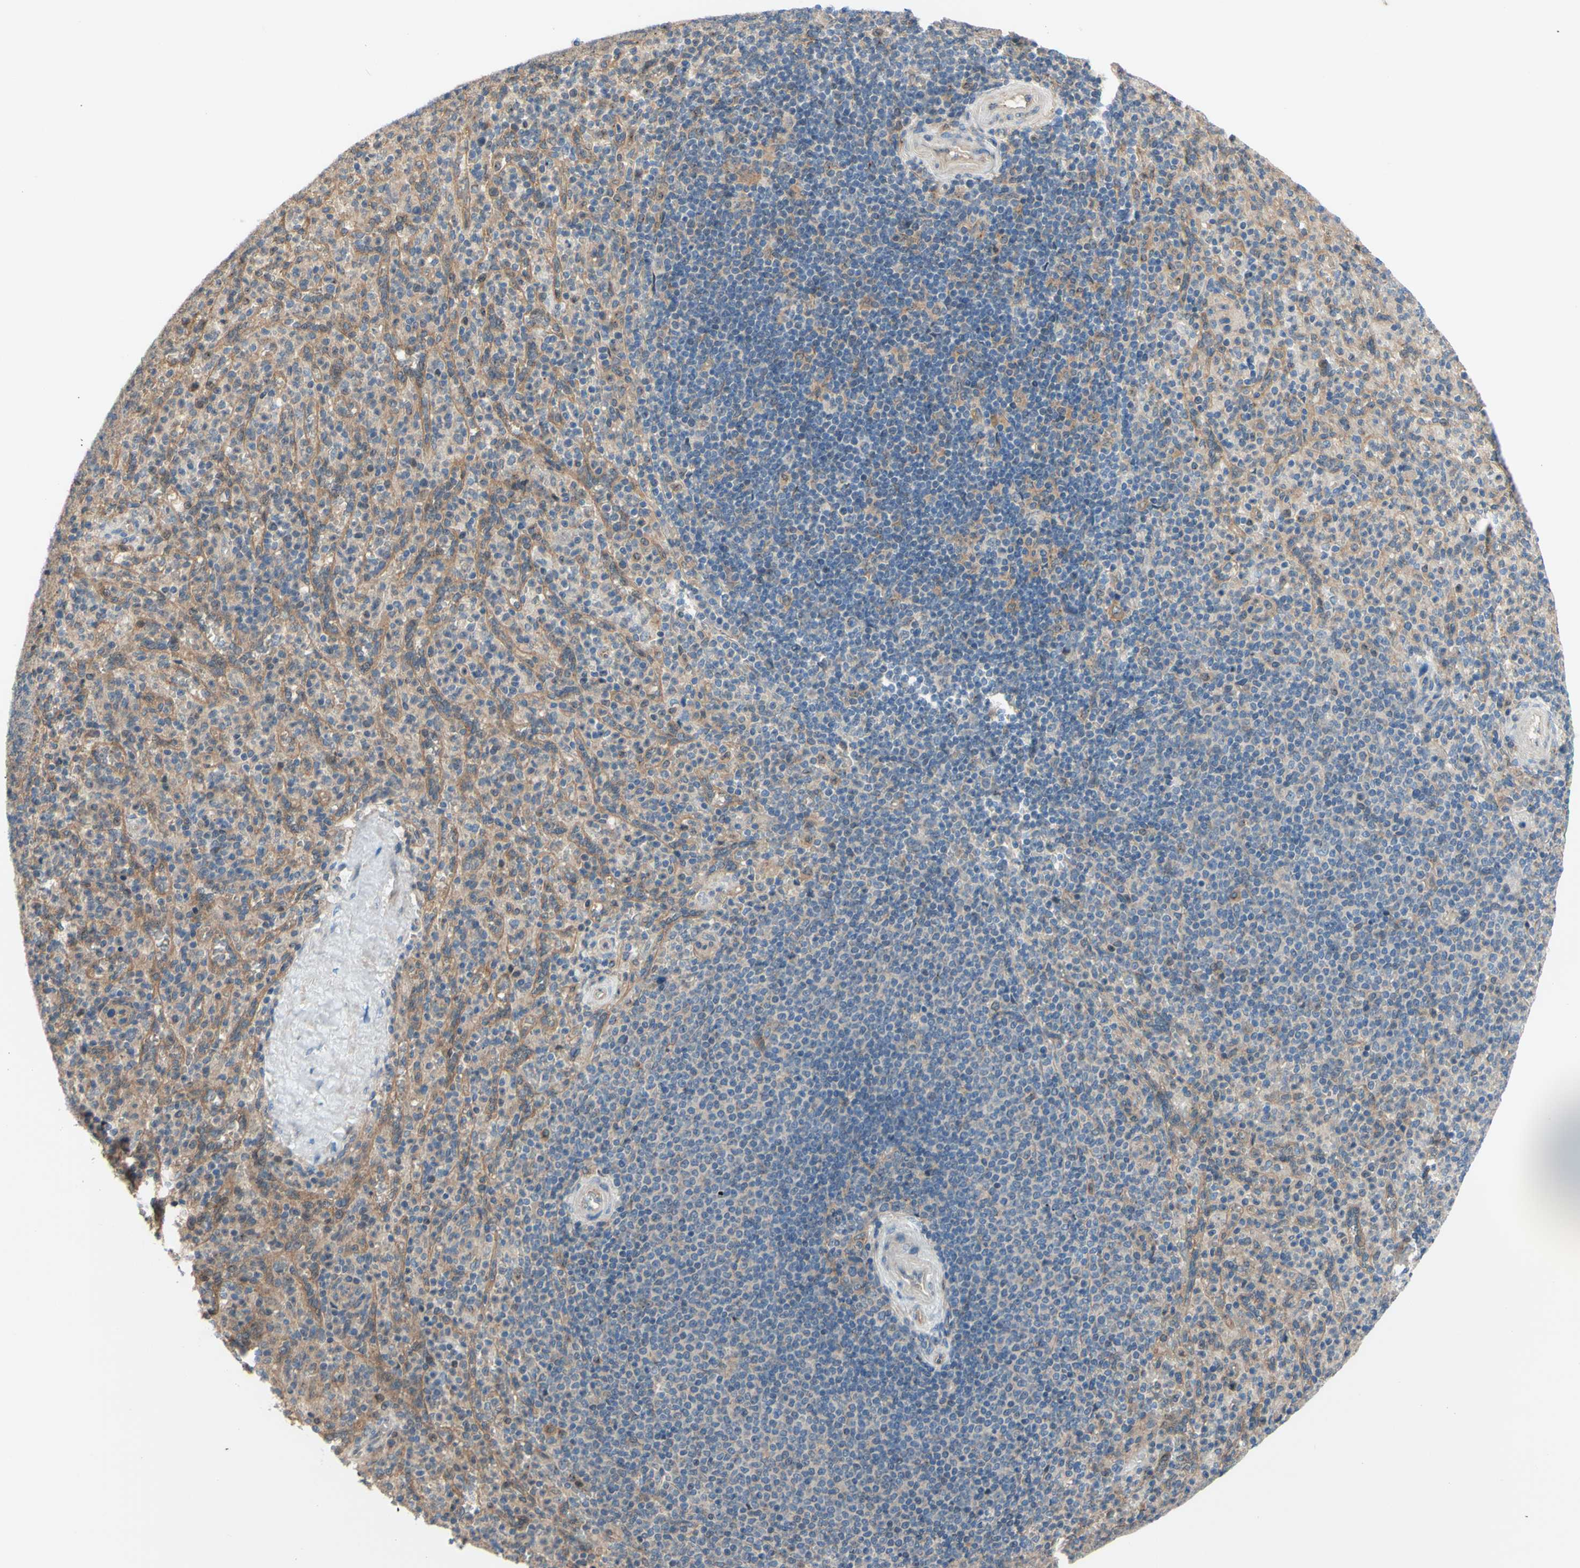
{"staining": {"intensity": "negative", "quantity": "none", "location": "none"}, "tissue": "spleen", "cell_type": "Cells in red pulp", "image_type": "normal", "snomed": [{"axis": "morphology", "description": "Normal tissue, NOS"}, {"axis": "topography", "description": "Spleen"}], "caption": "DAB immunohistochemical staining of unremarkable human spleen exhibits no significant positivity in cells in red pulp. Brightfield microscopy of IHC stained with DAB (brown) and hematoxylin (blue), captured at high magnification.", "gene": "DYNLRB1", "patient": {"sex": "male", "age": 36}}